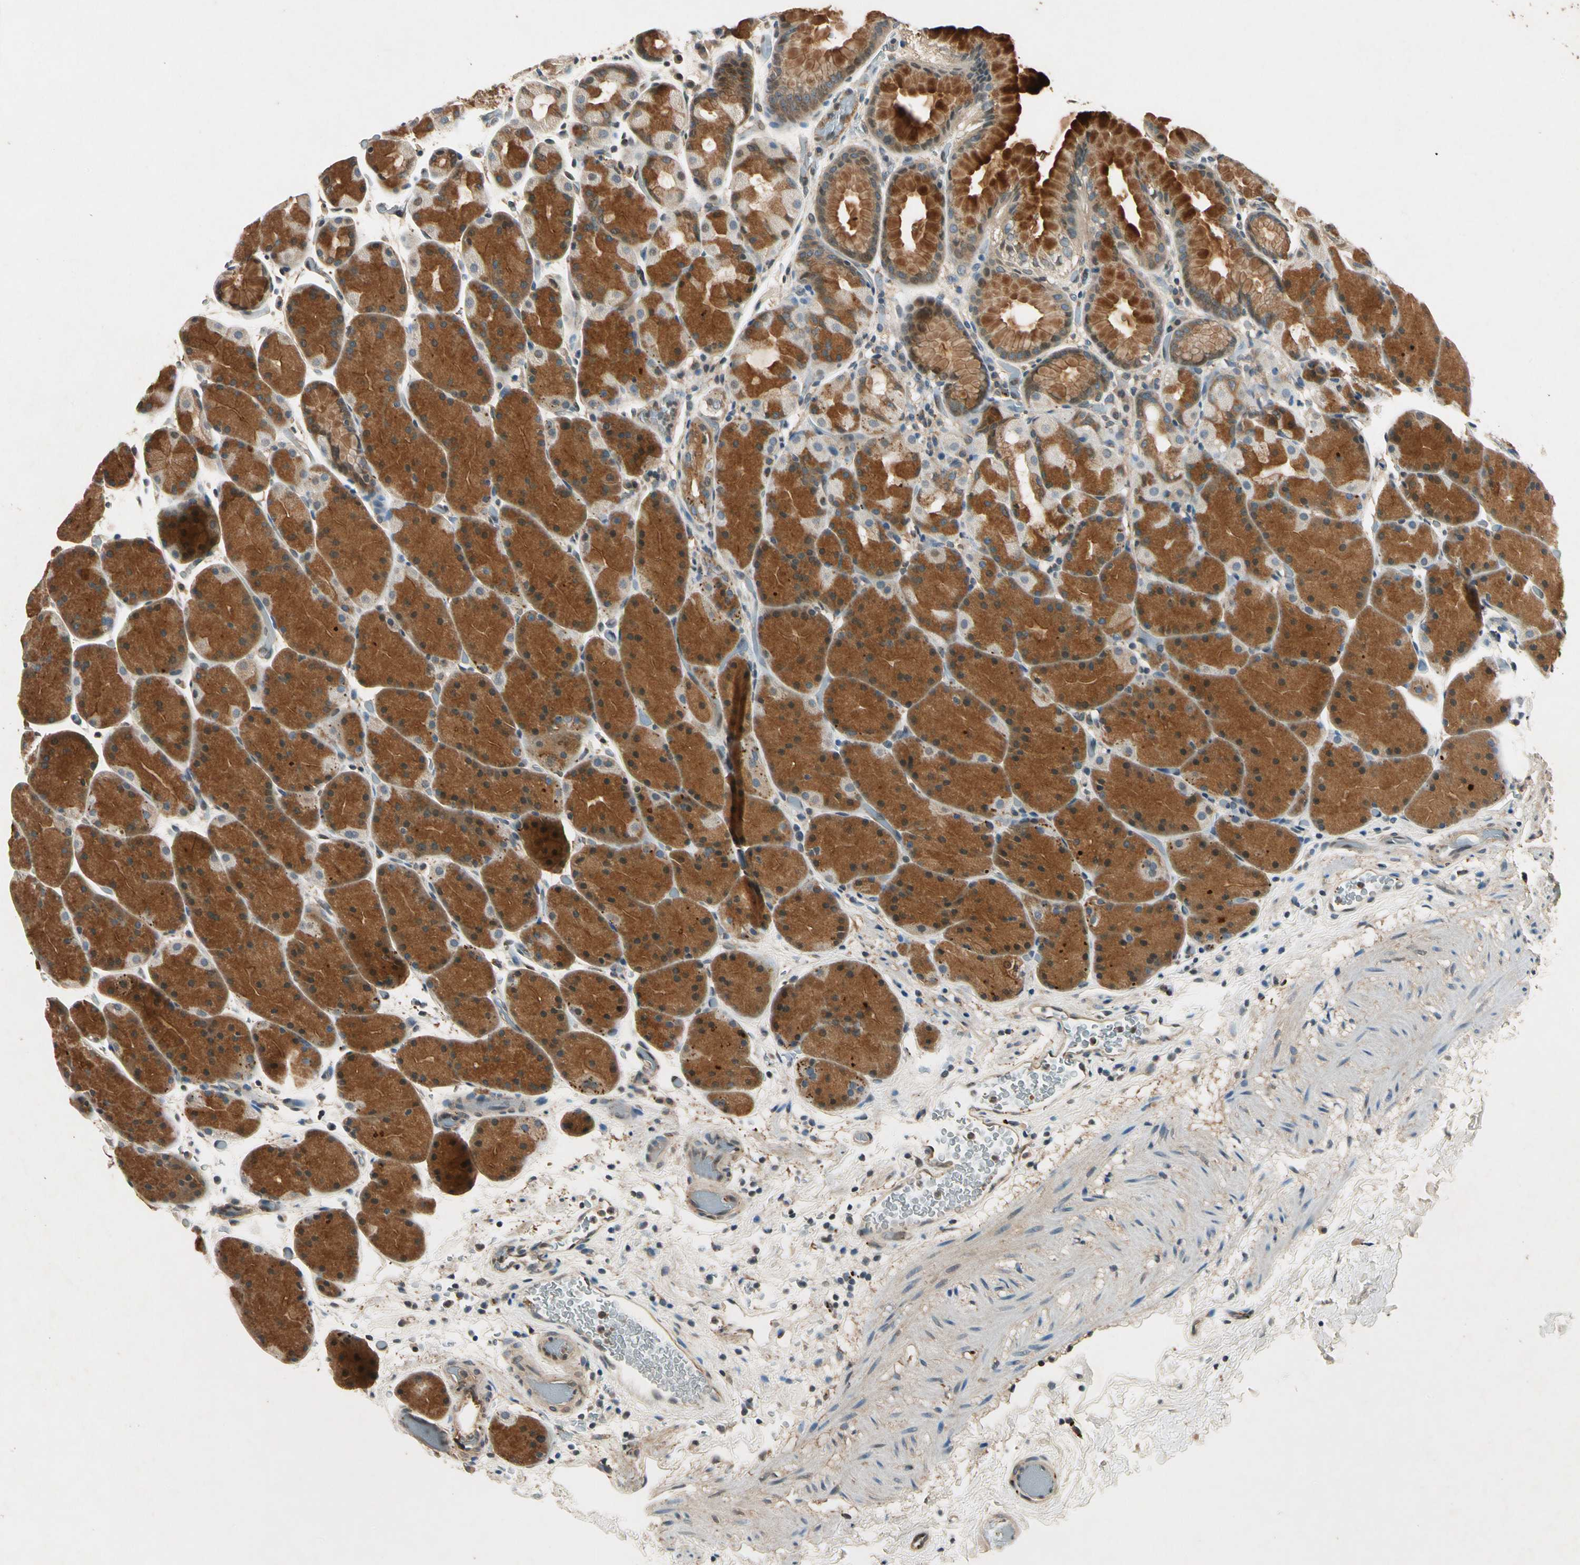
{"staining": {"intensity": "strong", "quantity": "25%-75%", "location": "cytoplasmic/membranous"}, "tissue": "stomach", "cell_type": "Glandular cells", "image_type": "normal", "snomed": [{"axis": "morphology", "description": "Normal tissue, NOS"}, {"axis": "topography", "description": "Stomach, upper"}], "caption": "The photomicrograph exhibits a brown stain indicating the presence of a protein in the cytoplasmic/membranous of glandular cells in stomach. Nuclei are stained in blue.", "gene": "ROCK2", "patient": {"sex": "male", "age": 47}}